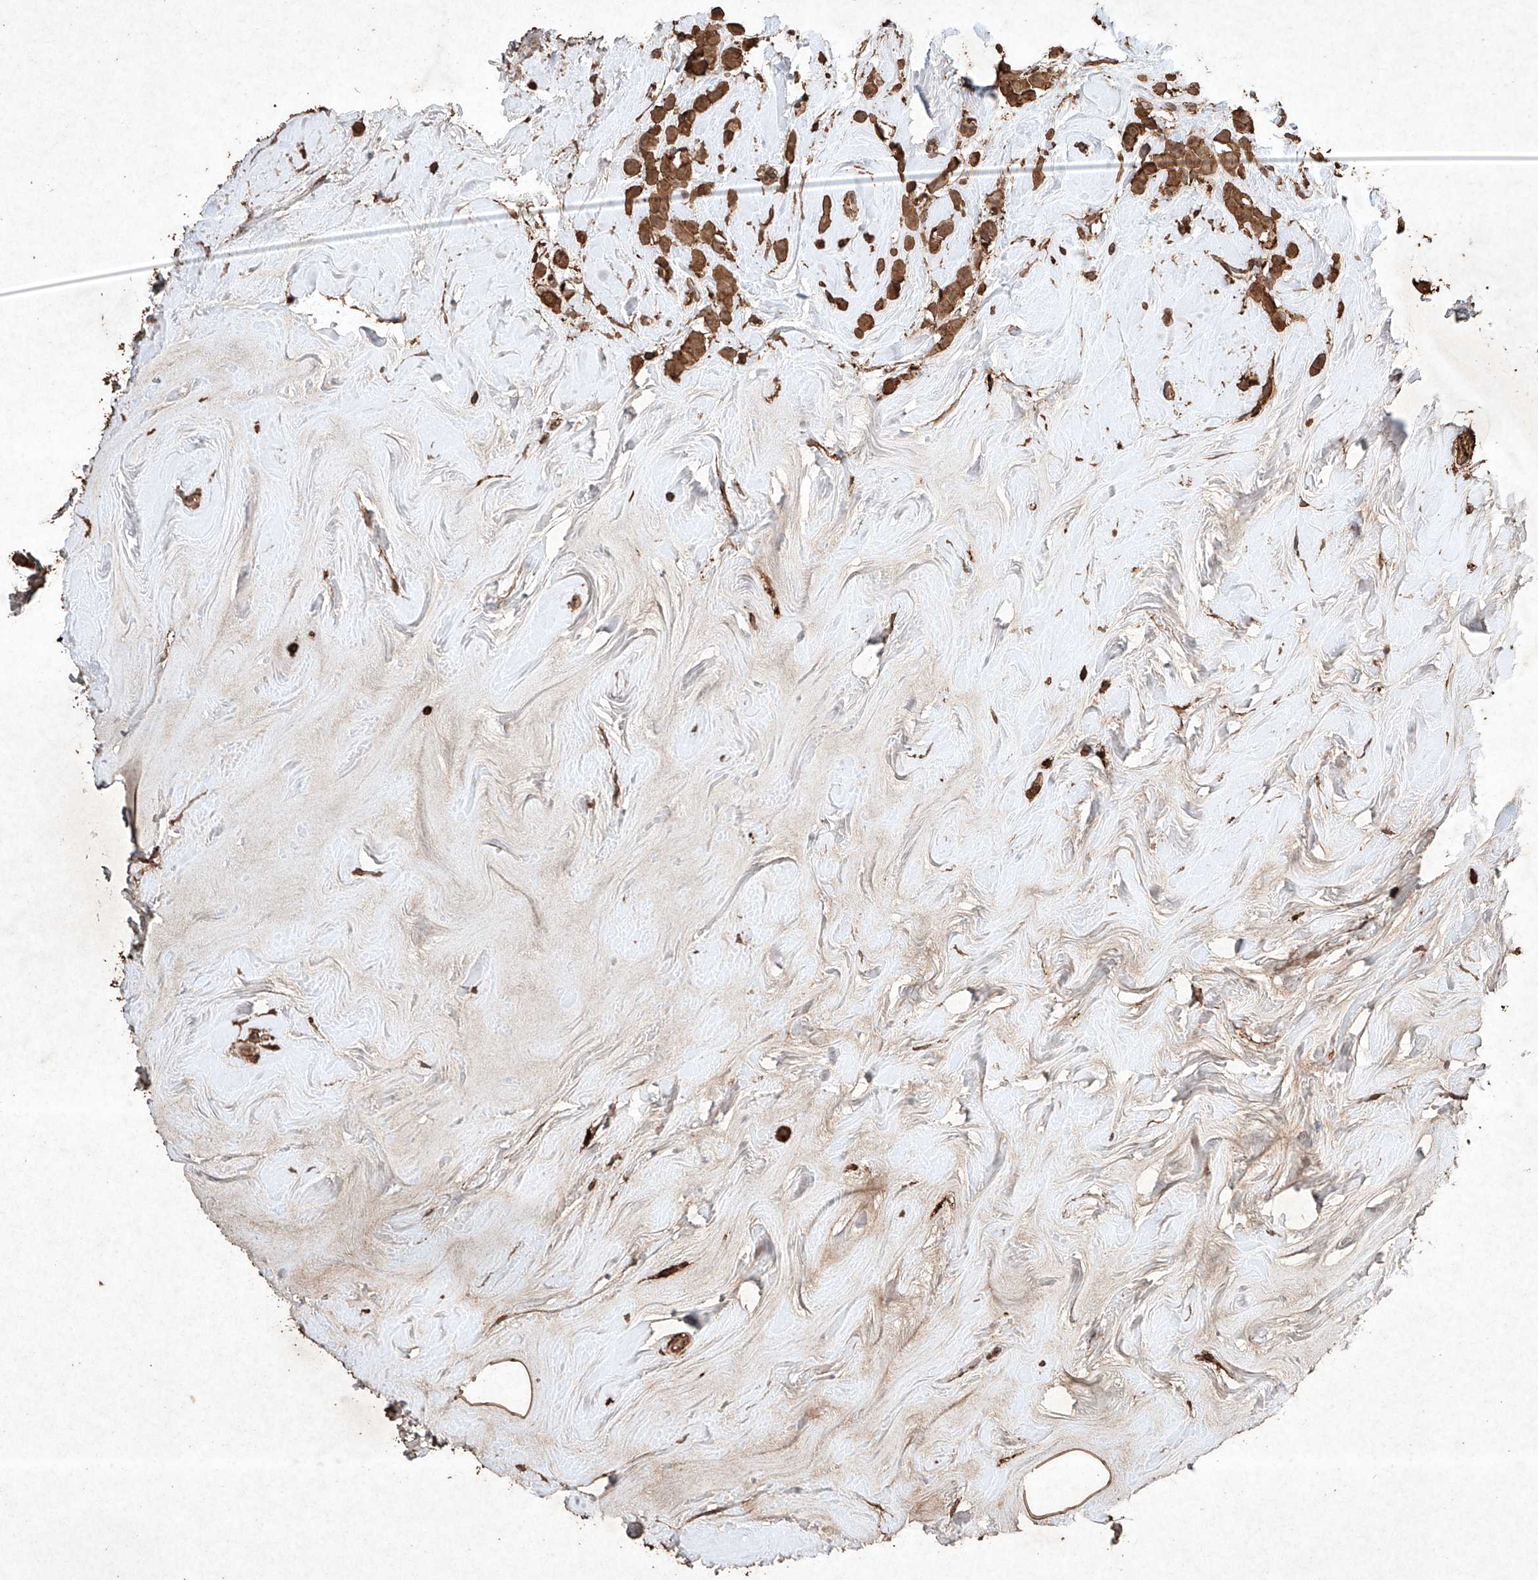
{"staining": {"intensity": "moderate", "quantity": ">75%", "location": "cytoplasmic/membranous,nuclear"}, "tissue": "breast cancer", "cell_type": "Tumor cells", "image_type": "cancer", "snomed": [{"axis": "morphology", "description": "Lobular carcinoma"}, {"axis": "topography", "description": "Breast"}], "caption": "A brown stain shows moderate cytoplasmic/membranous and nuclear staining of a protein in lobular carcinoma (breast) tumor cells.", "gene": "M6PR", "patient": {"sex": "female", "age": 47}}